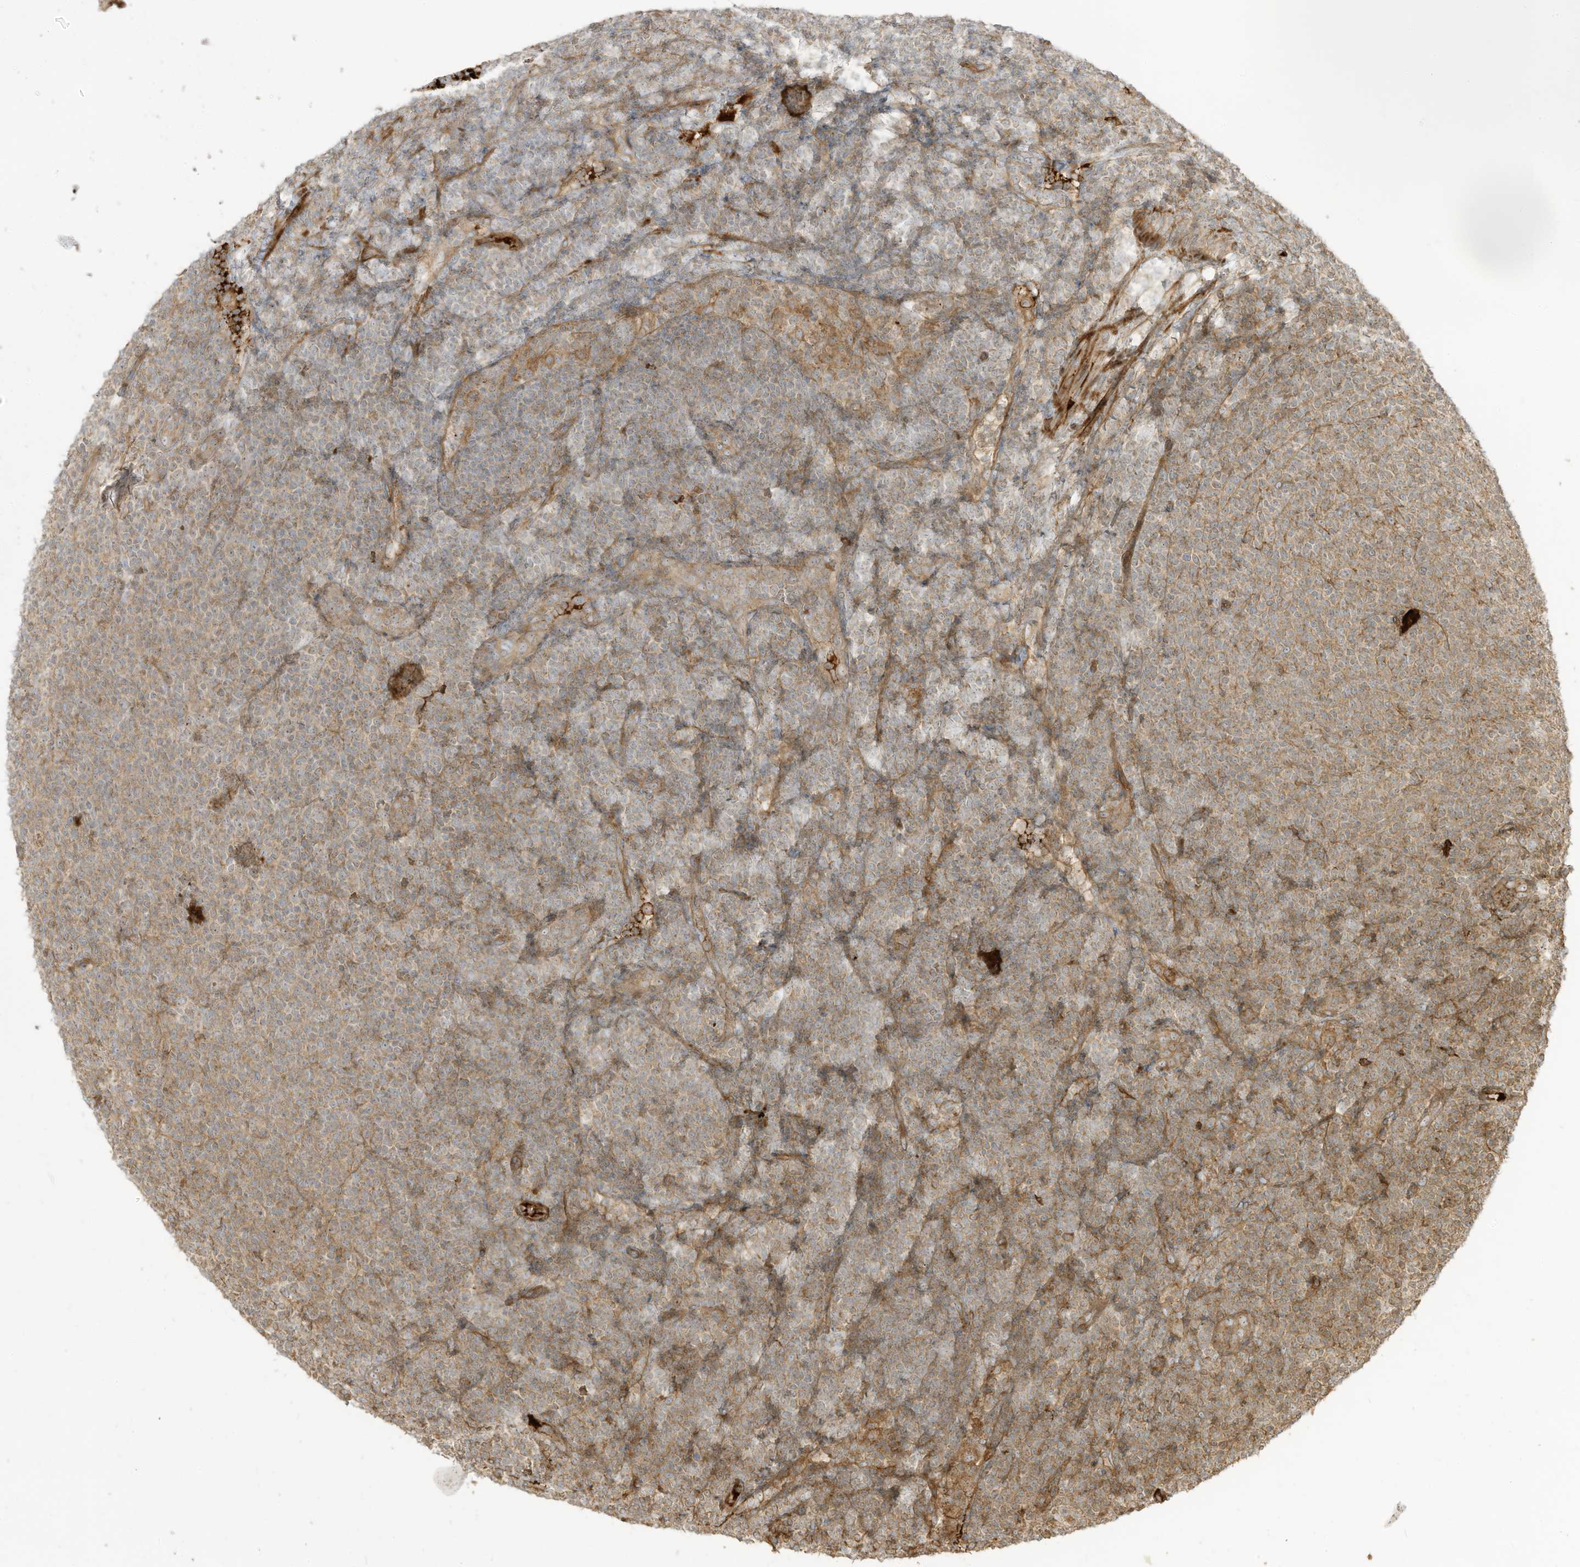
{"staining": {"intensity": "moderate", "quantity": "25%-75%", "location": "cytoplasmic/membranous"}, "tissue": "lymphoma", "cell_type": "Tumor cells", "image_type": "cancer", "snomed": [{"axis": "morphology", "description": "Malignant lymphoma, non-Hodgkin's type, Low grade"}, {"axis": "topography", "description": "Lymph node"}], "caption": "Protein staining reveals moderate cytoplasmic/membranous positivity in approximately 25%-75% of tumor cells in lymphoma.", "gene": "ENTR1", "patient": {"sex": "male", "age": 66}}